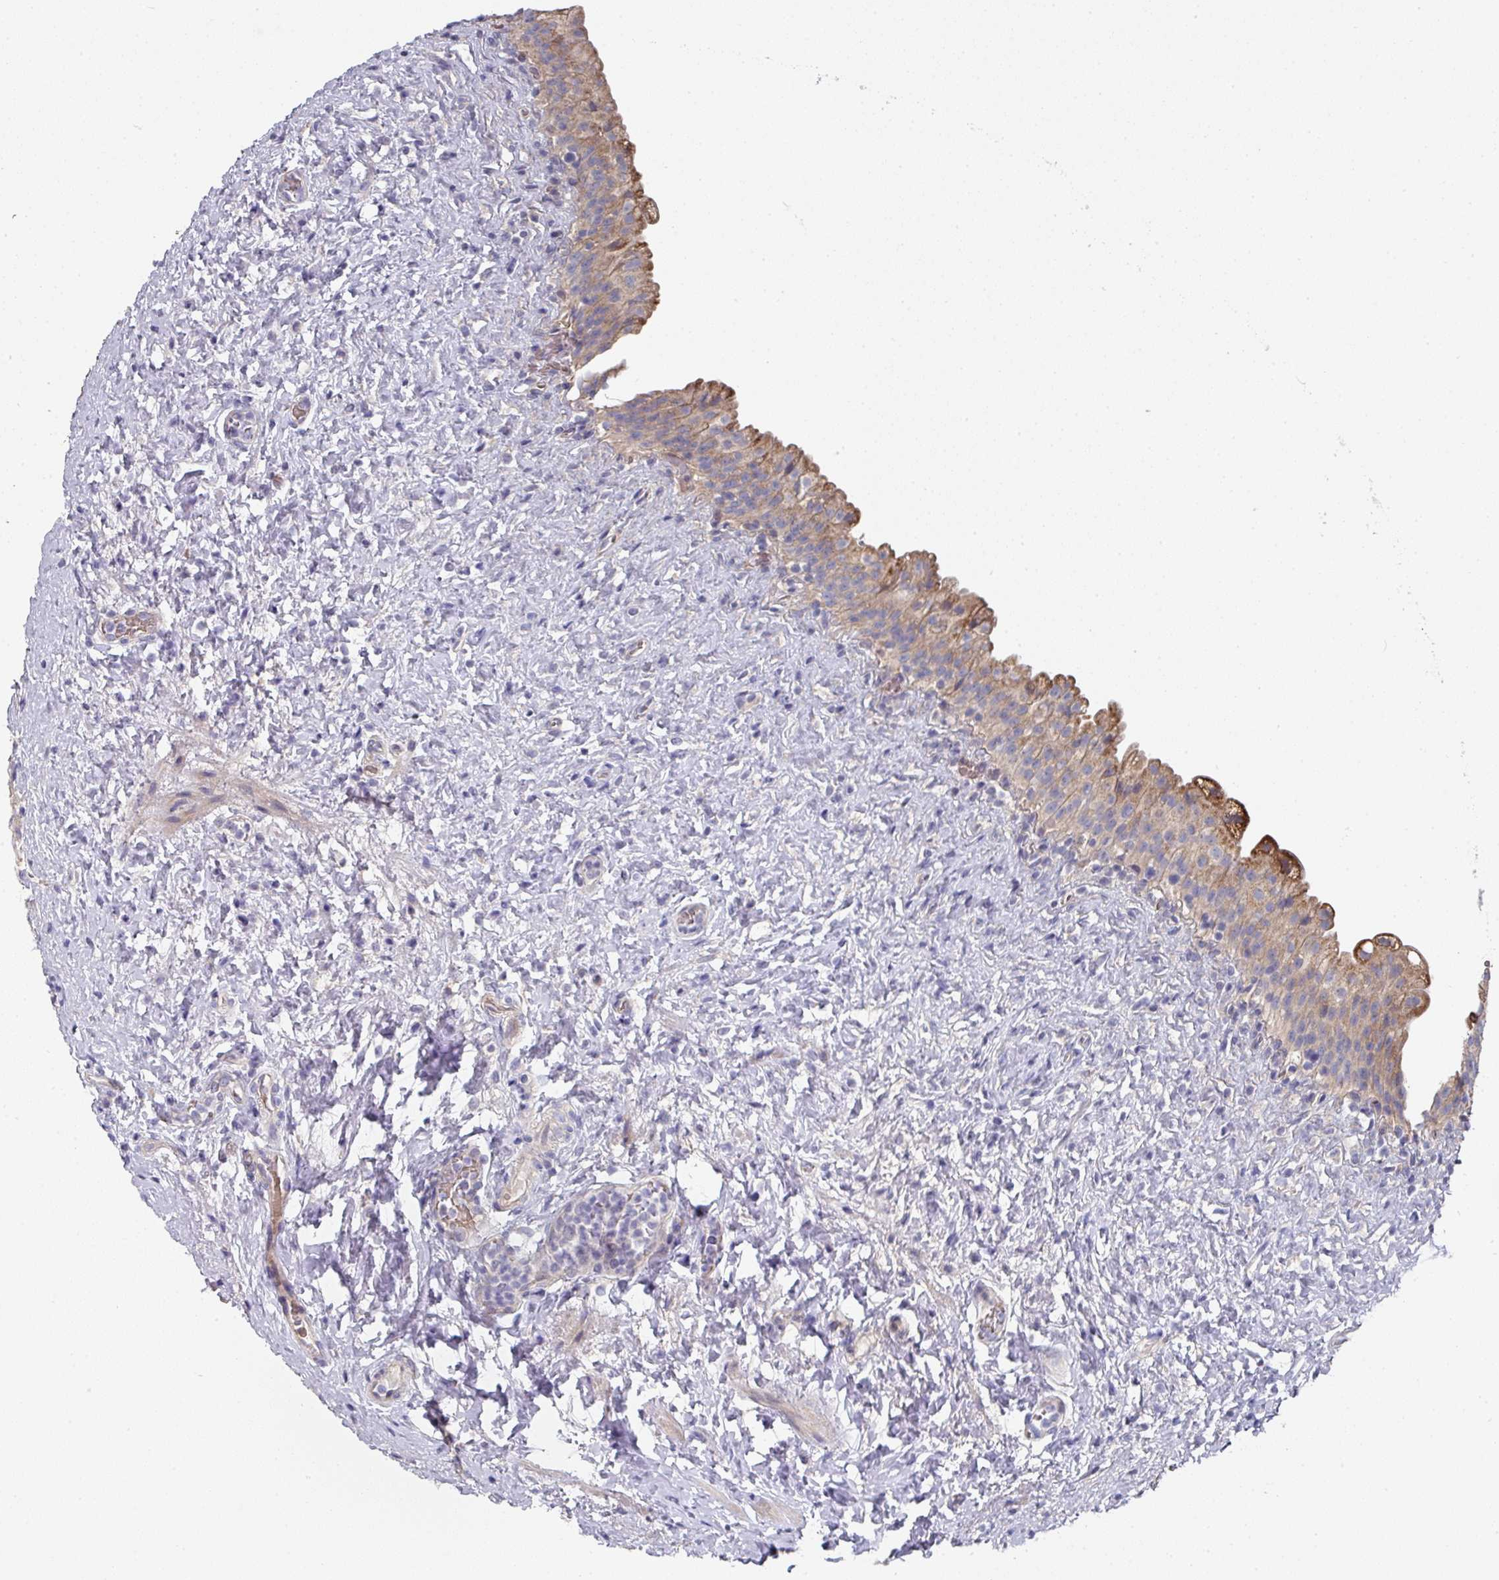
{"staining": {"intensity": "moderate", "quantity": ">75%", "location": "cytoplasmic/membranous"}, "tissue": "urinary bladder", "cell_type": "Urothelial cells", "image_type": "normal", "snomed": [{"axis": "morphology", "description": "Normal tissue, NOS"}, {"axis": "topography", "description": "Urinary bladder"}], "caption": "Immunohistochemical staining of benign human urinary bladder demonstrates medium levels of moderate cytoplasmic/membranous positivity in about >75% of urothelial cells. (Stains: DAB (3,3'-diaminobenzidine) in brown, nuclei in blue, Microscopy: brightfield microscopy at high magnification).", "gene": "PYROXD2", "patient": {"sex": "female", "age": 27}}